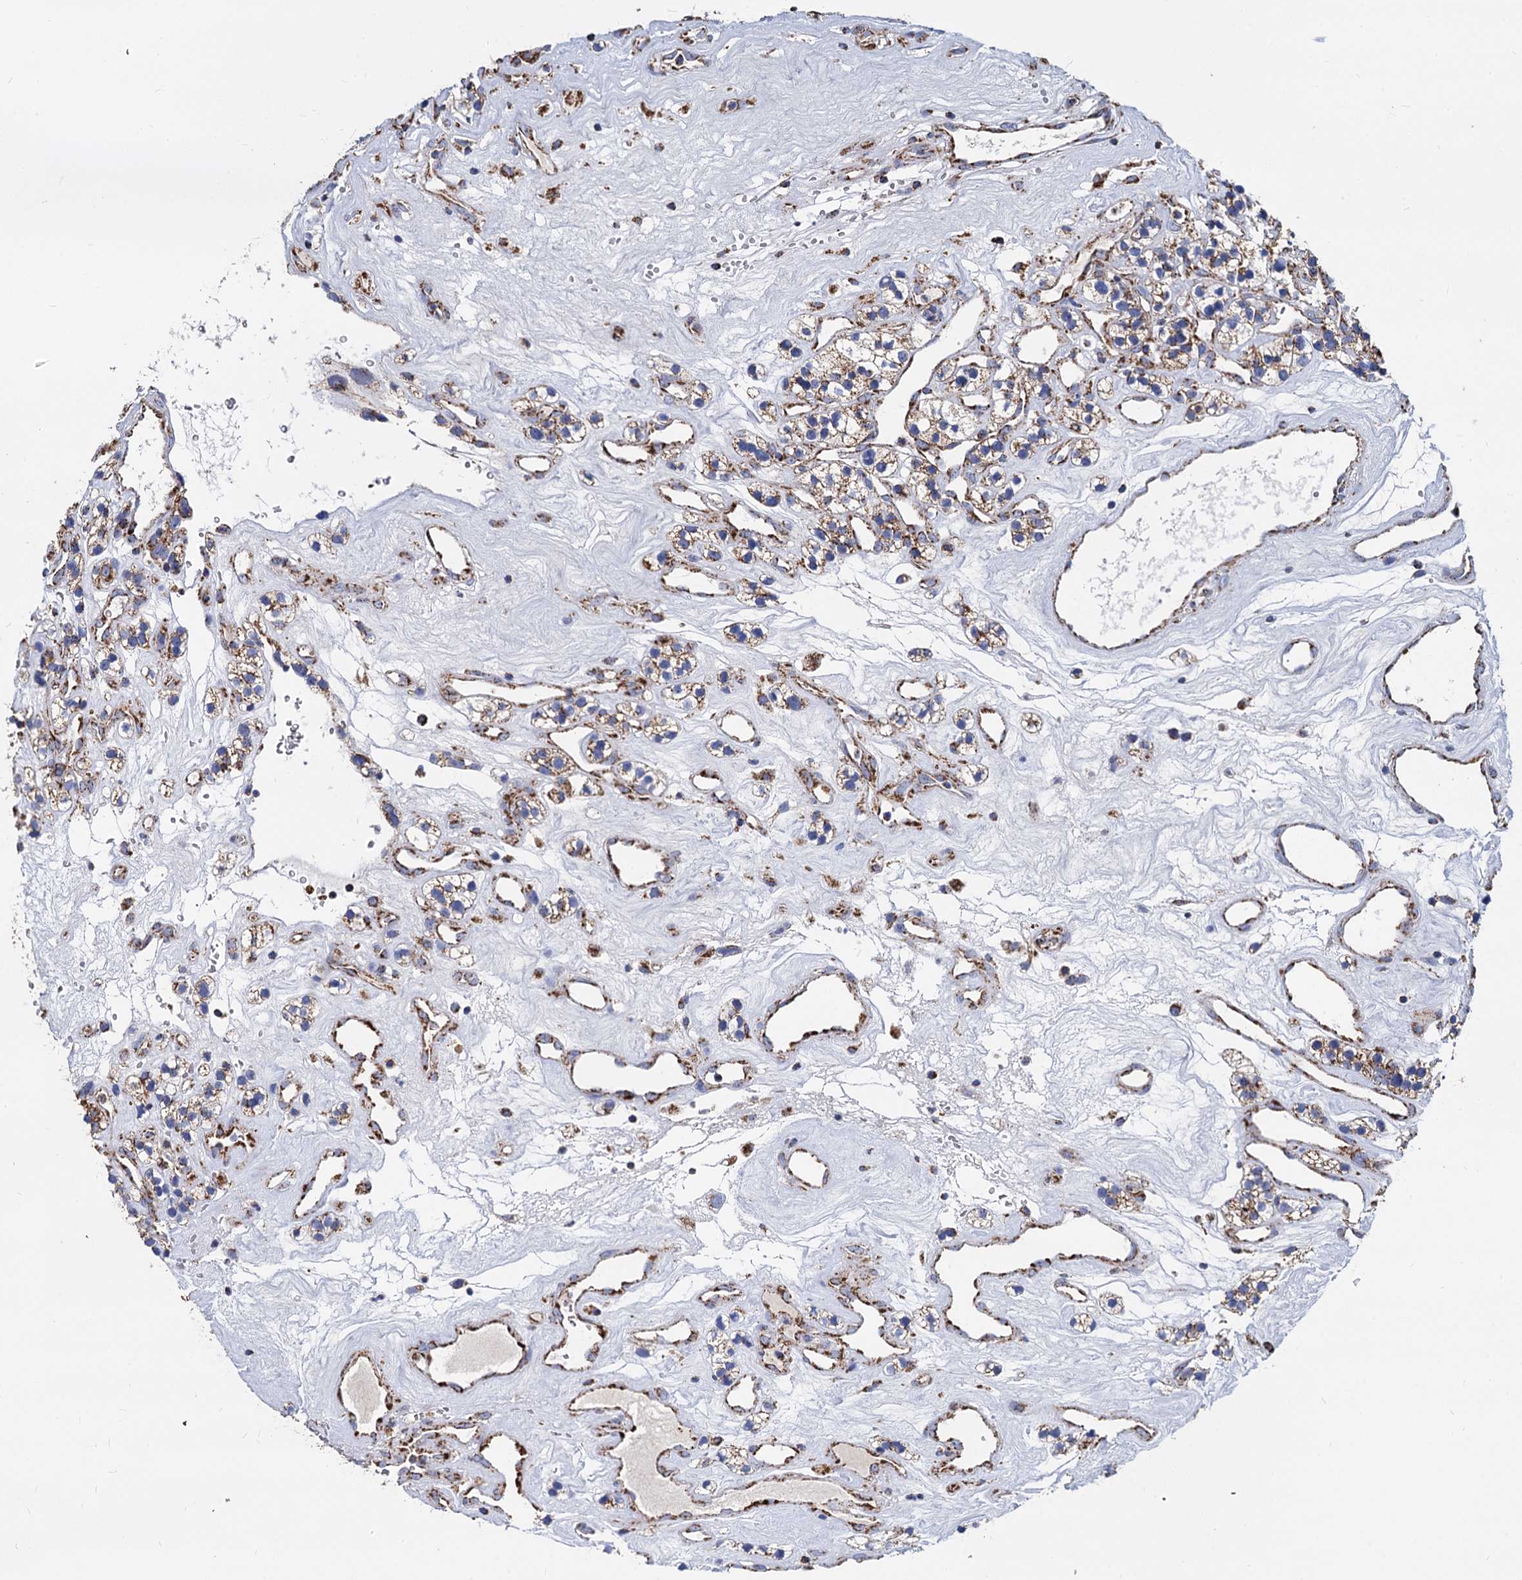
{"staining": {"intensity": "strong", "quantity": "25%-75%", "location": "cytoplasmic/membranous"}, "tissue": "renal cancer", "cell_type": "Tumor cells", "image_type": "cancer", "snomed": [{"axis": "morphology", "description": "Adenocarcinoma, NOS"}, {"axis": "topography", "description": "Kidney"}], "caption": "Immunohistochemistry (IHC) micrograph of human renal cancer (adenocarcinoma) stained for a protein (brown), which demonstrates high levels of strong cytoplasmic/membranous expression in about 25%-75% of tumor cells.", "gene": "TIMM10", "patient": {"sex": "female", "age": 57}}